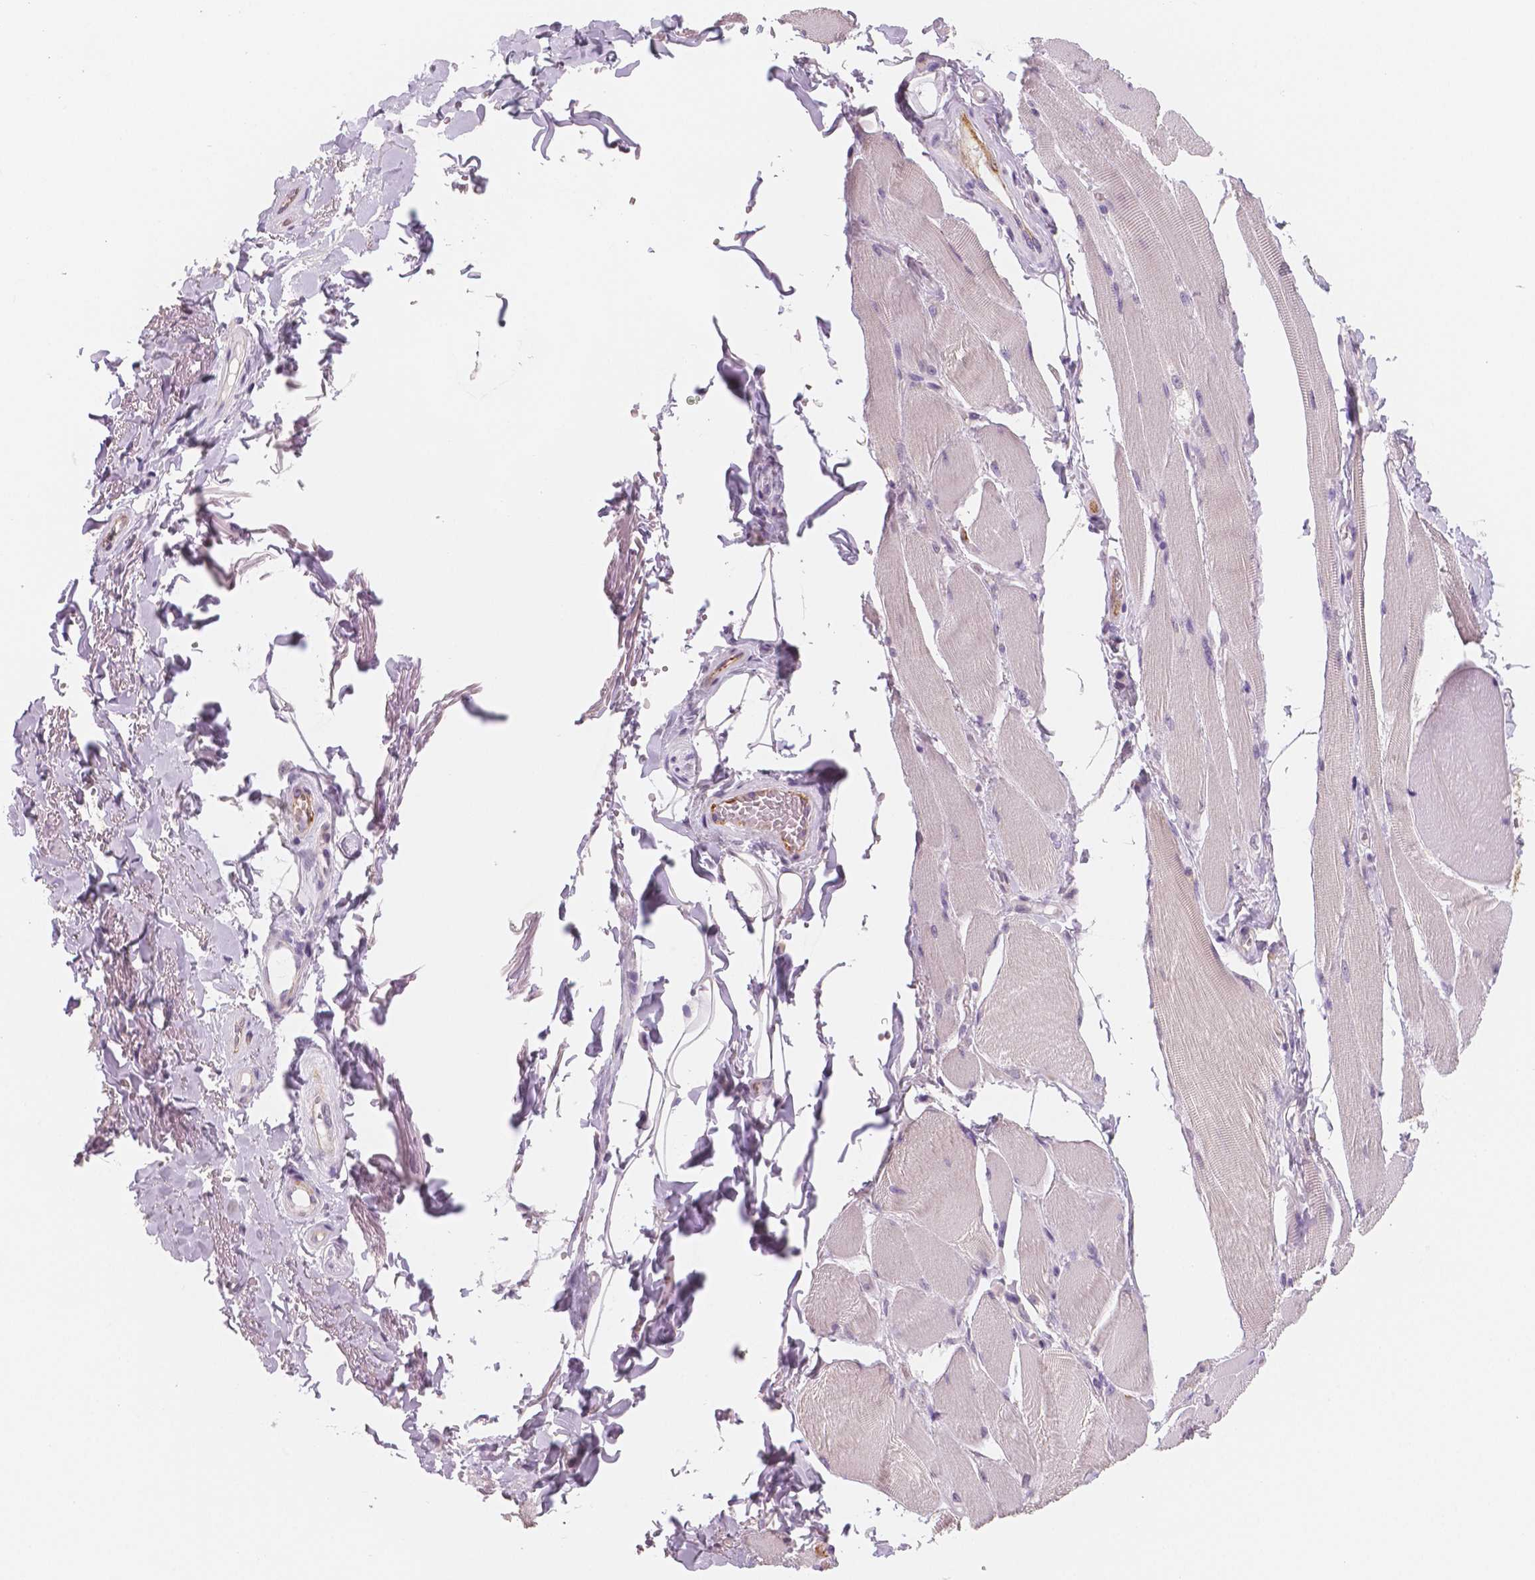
{"staining": {"intensity": "negative", "quantity": "none", "location": "none"}, "tissue": "skeletal muscle", "cell_type": "Myocytes", "image_type": "normal", "snomed": [{"axis": "morphology", "description": "Normal tissue, NOS"}, {"axis": "topography", "description": "Skeletal muscle"}, {"axis": "topography", "description": "Anal"}, {"axis": "topography", "description": "Peripheral nerve tissue"}], "caption": "IHC micrograph of benign skeletal muscle: human skeletal muscle stained with DAB displays no significant protein positivity in myocytes.", "gene": "TSPAN7", "patient": {"sex": "male", "age": 53}}